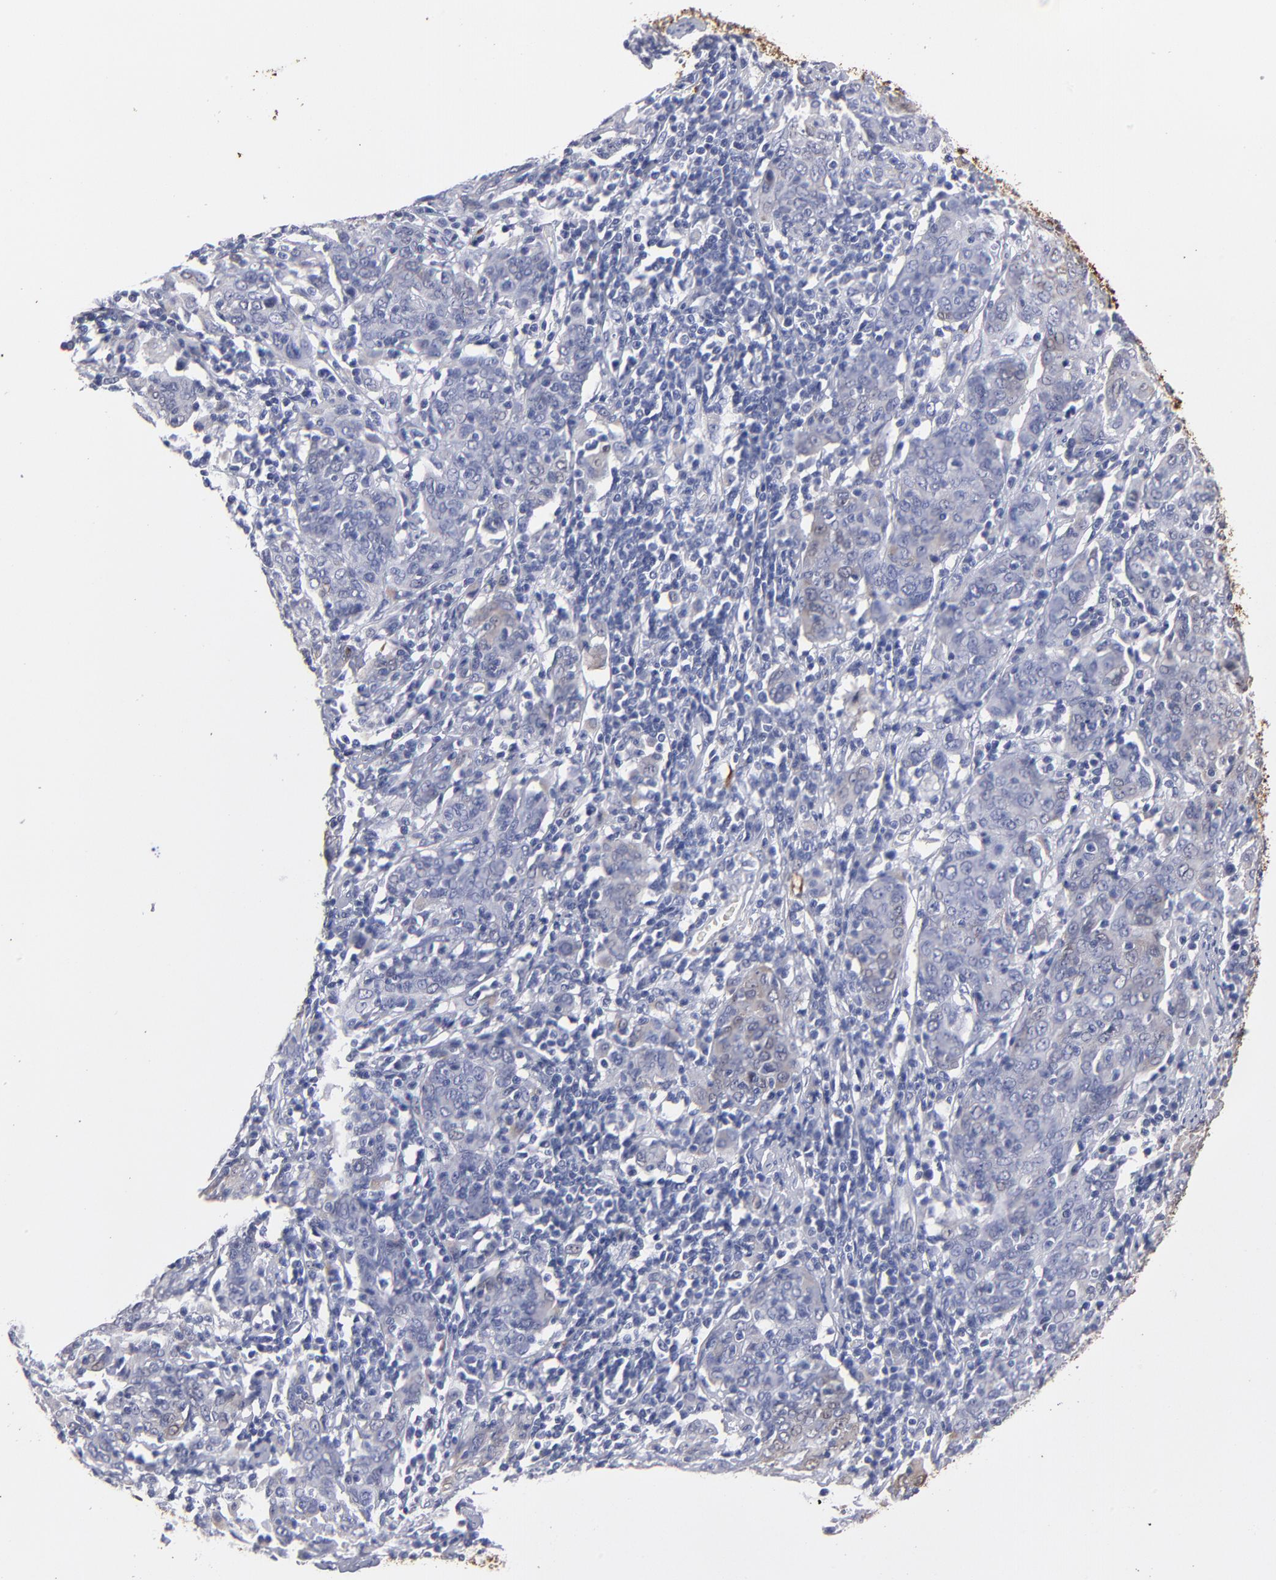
{"staining": {"intensity": "moderate", "quantity": "25%-75%", "location": "cytoplasmic/membranous,nuclear"}, "tissue": "cervical cancer", "cell_type": "Tumor cells", "image_type": "cancer", "snomed": [{"axis": "morphology", "description": "Normal tissue, NOS"}, {"axis": "morphology", "description": "Squamous cell carcinoma, NOS"}, {"axis": "topography", "description": "Cervix"}], "caption": "This is an image of IHC staining of cervical cancer (squamous cell carcinoma), which shows moderate positivity in the cytoplasmic/membranous and nuclear of tumor cells.", "gene": "FABP4", "patient": {"sex": "female", "age": 67}}